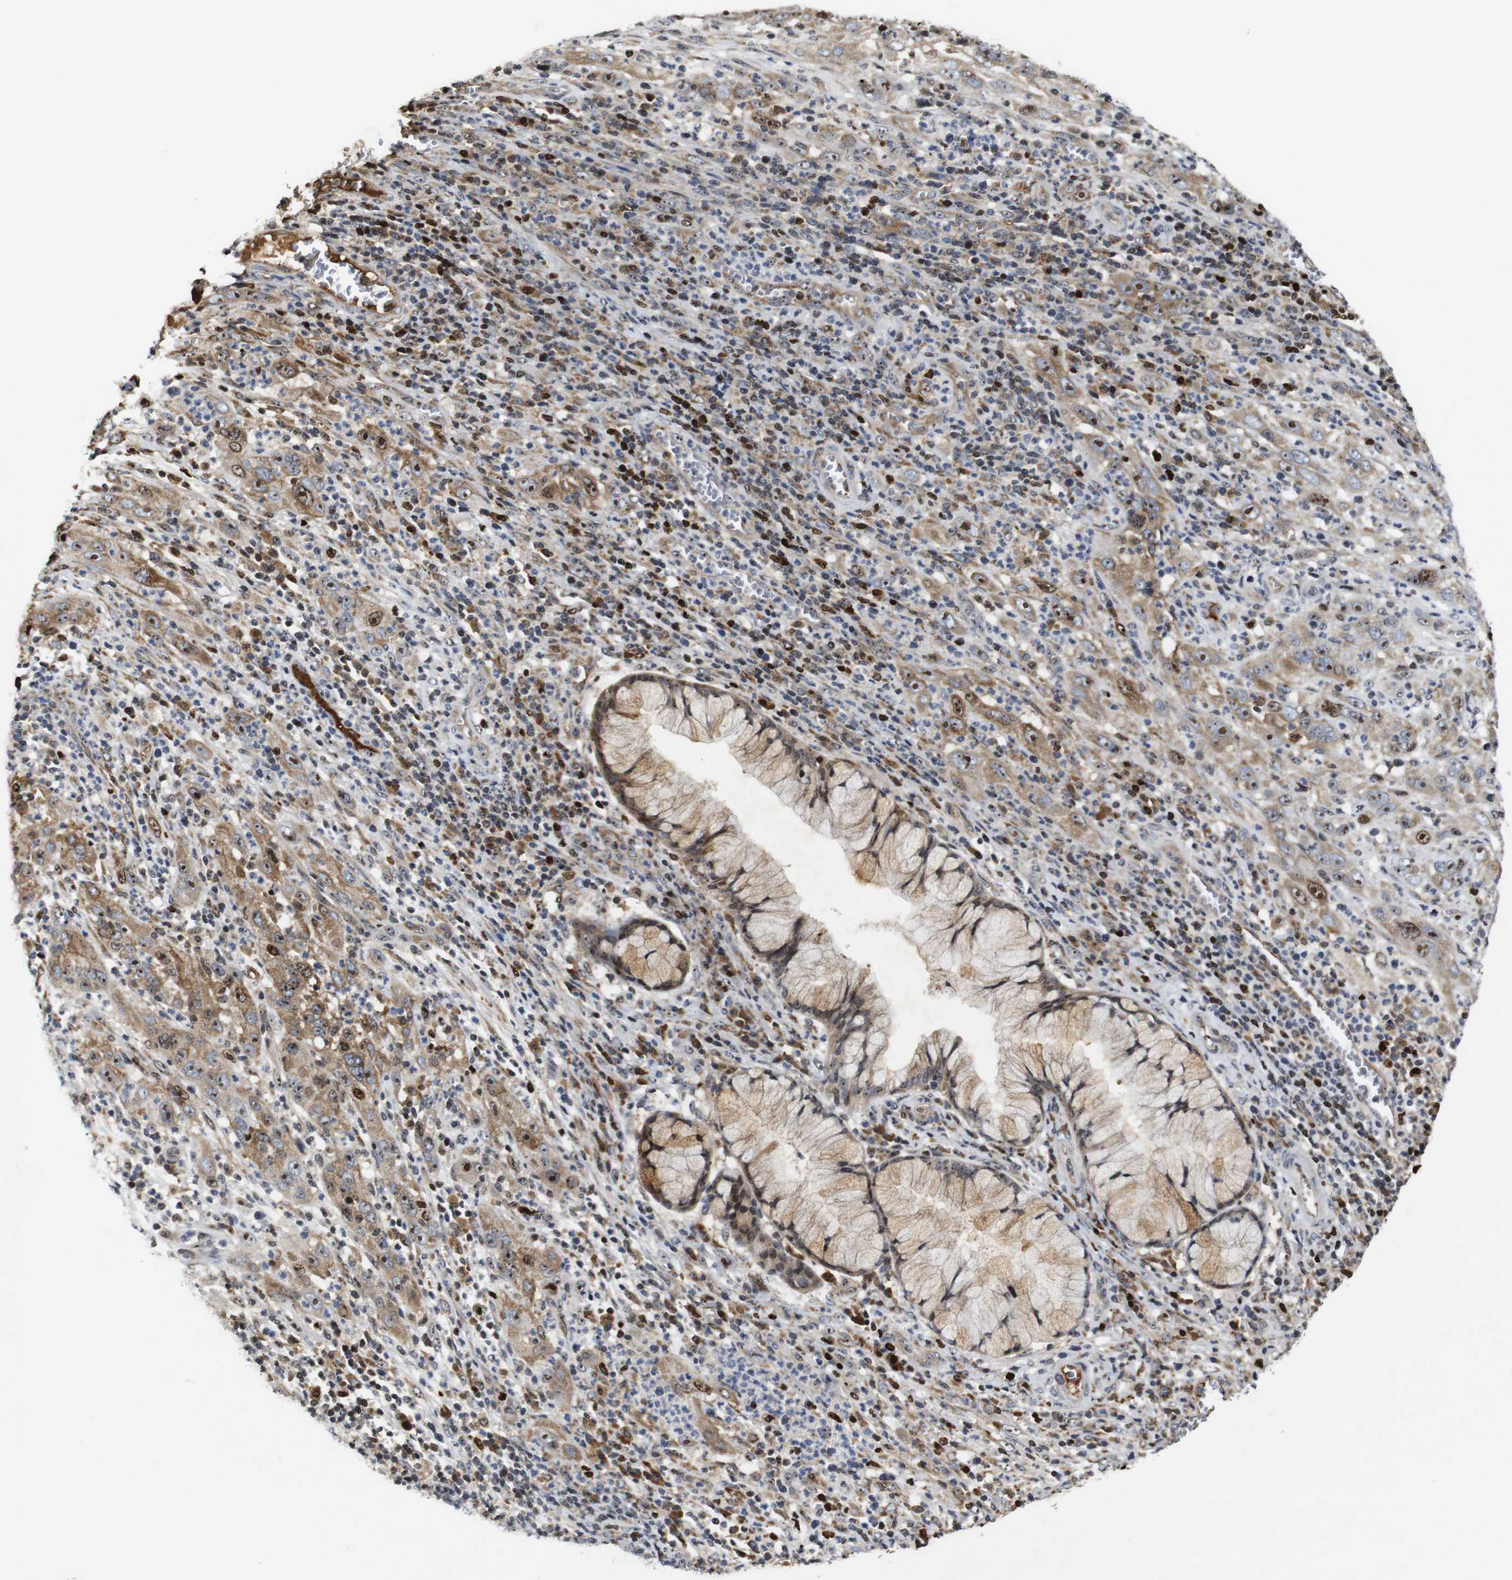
{"staining": {"intensity": "strong", "quantity": ">75%", "location": "cytoplasmic/membranous,nuclear"}, "tissue": "cervical cancer", "cell_type": "Tumor cells", "image_type": "cancer", "snomed": [{"axis": "morphology", "description": "Squamous cell carcinoma, NOS"}, {"axis": "topography", "description": "Cervix"}], "caption": "Protein analysis of squamous cell carcinoma (cervical) tissue demonstrates strong cytoplasmic/membranous and nuclear expression in approximately >75% of tumor cells.", "gene": "MYC", "patient": {"sex": "female", "age": 32}}